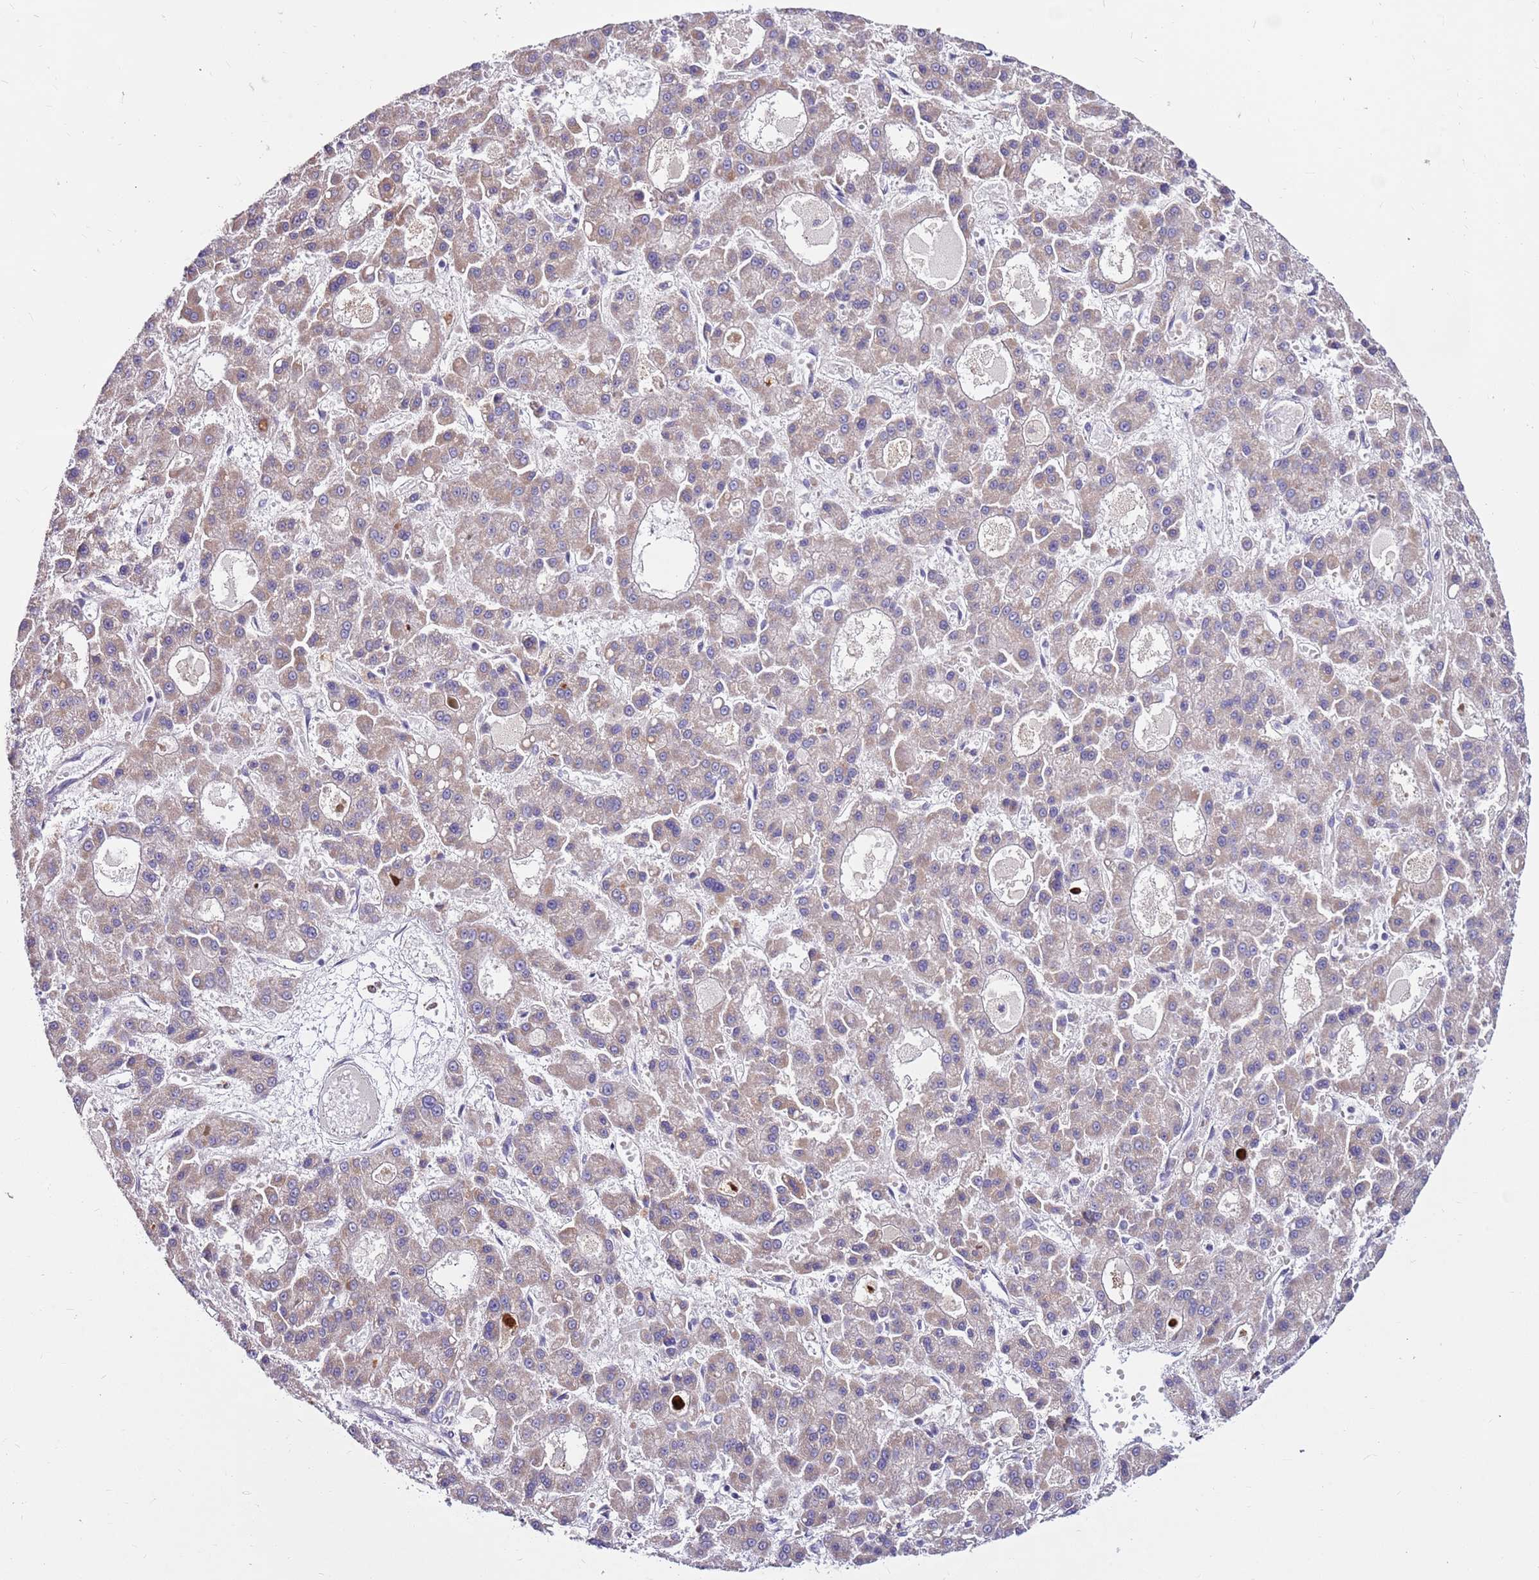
{"staining": {"intensity": "weak", "quantity": "25%-75%", "location": "cytoplasmic/membranous"}, "tissue": "liver cancer", "cell_type": "Tumor cells", "image_type": "cancer", "snomed": [{"axis": "morphology", "description": "Carcinoma, Hepatocellular, NOS"}, {"axis": "topography", "description": "Liver"}], "caption": "Protein expression analysis of human liver cancer reveals weak cytoplasmic/membranous expression in approximately 25%-75% of tumor cells. (DAB = brown stain, brightfield microscopy at high magnification).", "gene": "SMG1", "patient": {"sex": "male", "age": 70}}